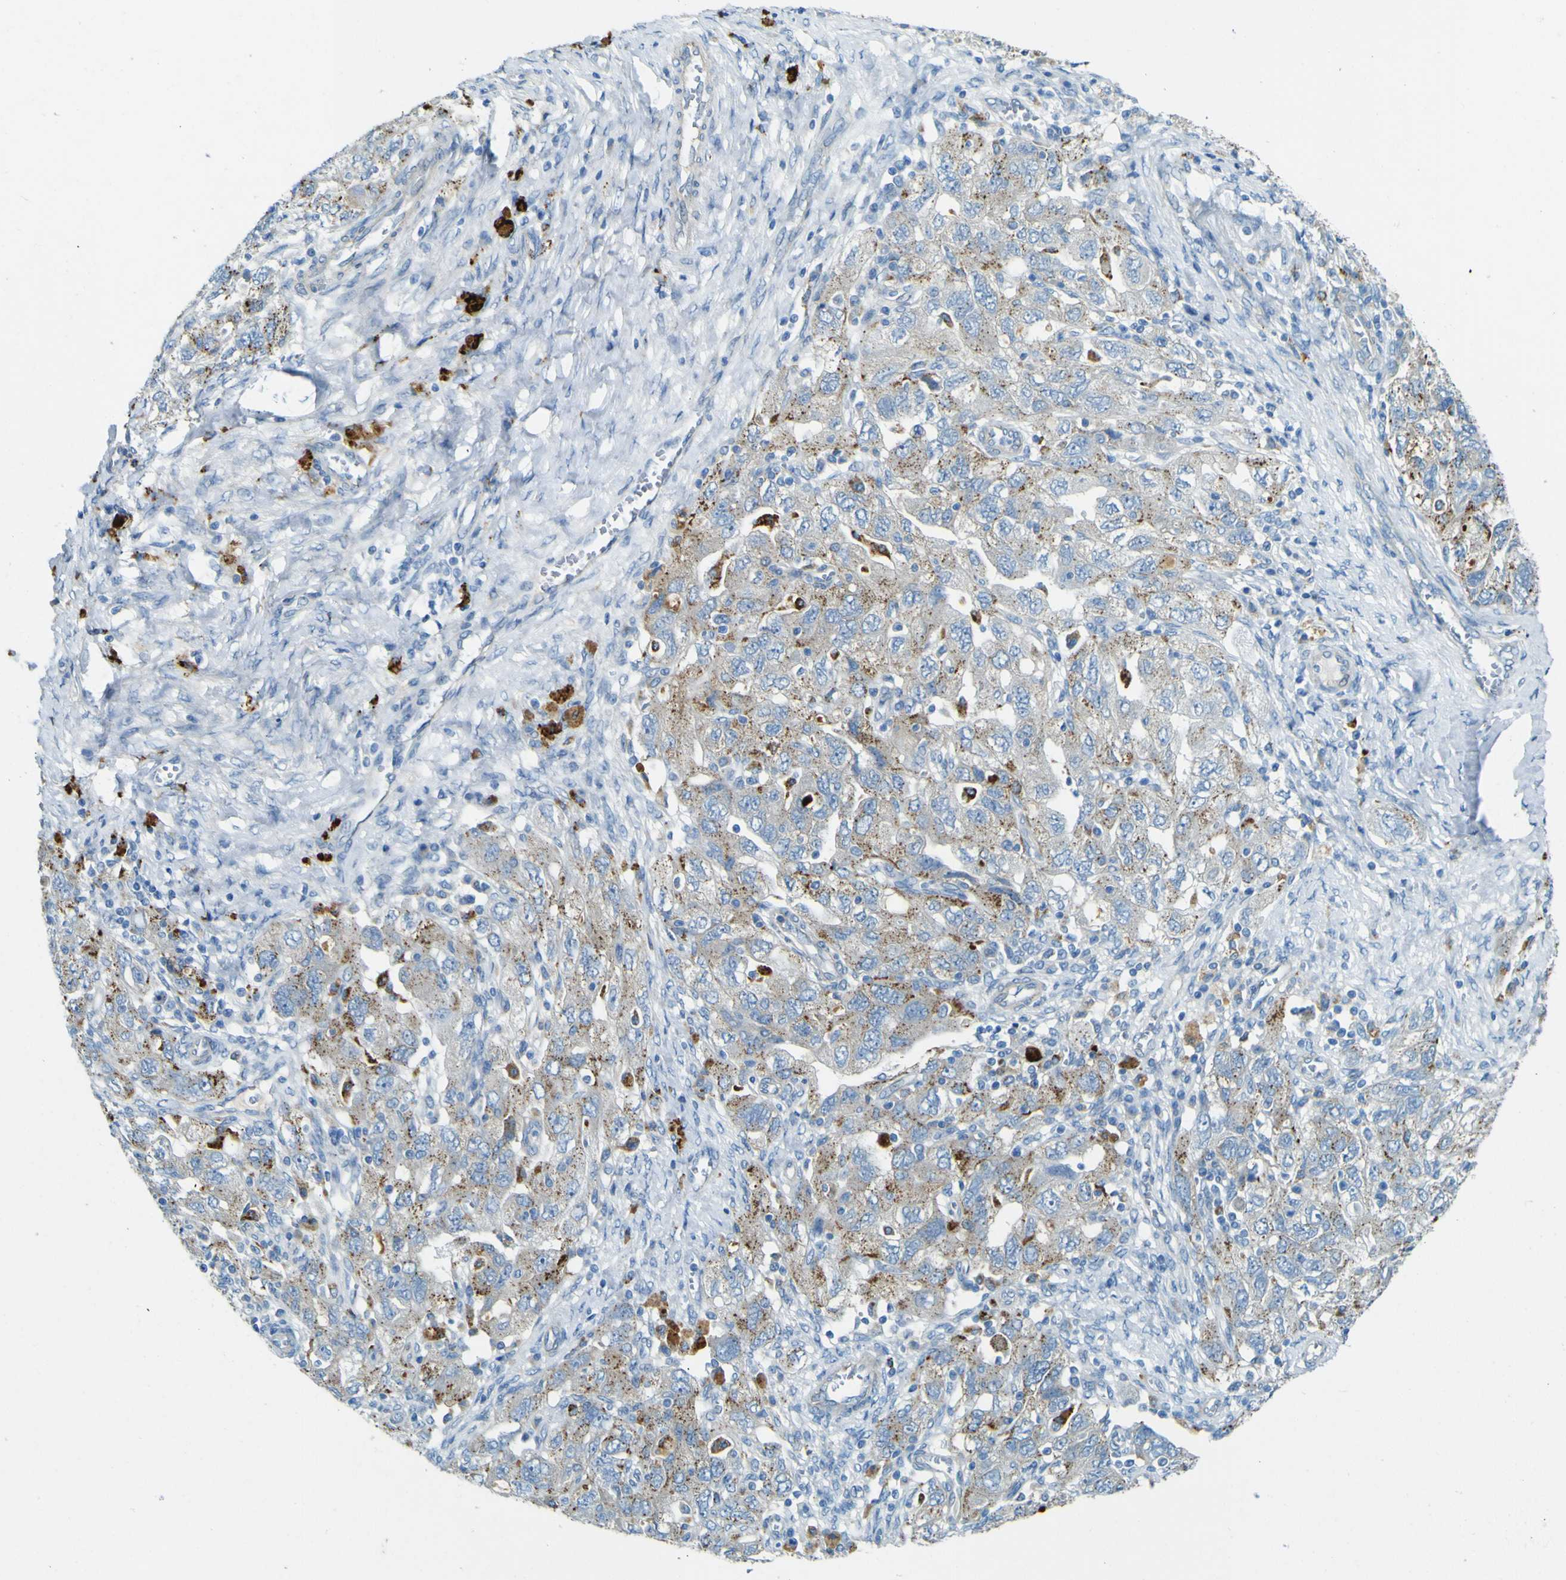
{"staining": {"intensity": "moderate", "quantity": ">75%", "location": "cytoplasmic/membranous"}, "tissue": "ovarian cancer", "cell_type": "Tumor cells", "image_type": "cancer", "snomed": [{"axis": "morphology", "description": "Carcinoma, NOS"}, {"axis": "morphology", "description": "Cystadenocarcinoma, serous, NOS"}, {"axis": "topography", "description": "Ovary"}], "caption": "A histopathology image of human ovarian cancer stained for a protein displays moderate cytoplasmic/membranous brown staining in tumor cells. The staining is performed using DAB brown chromogen to label protein expression. The nuclei are counter-stained blue using hematoxylin.", "gene": "PDE9A", "patient": {"sex": "female", "age": 69}}